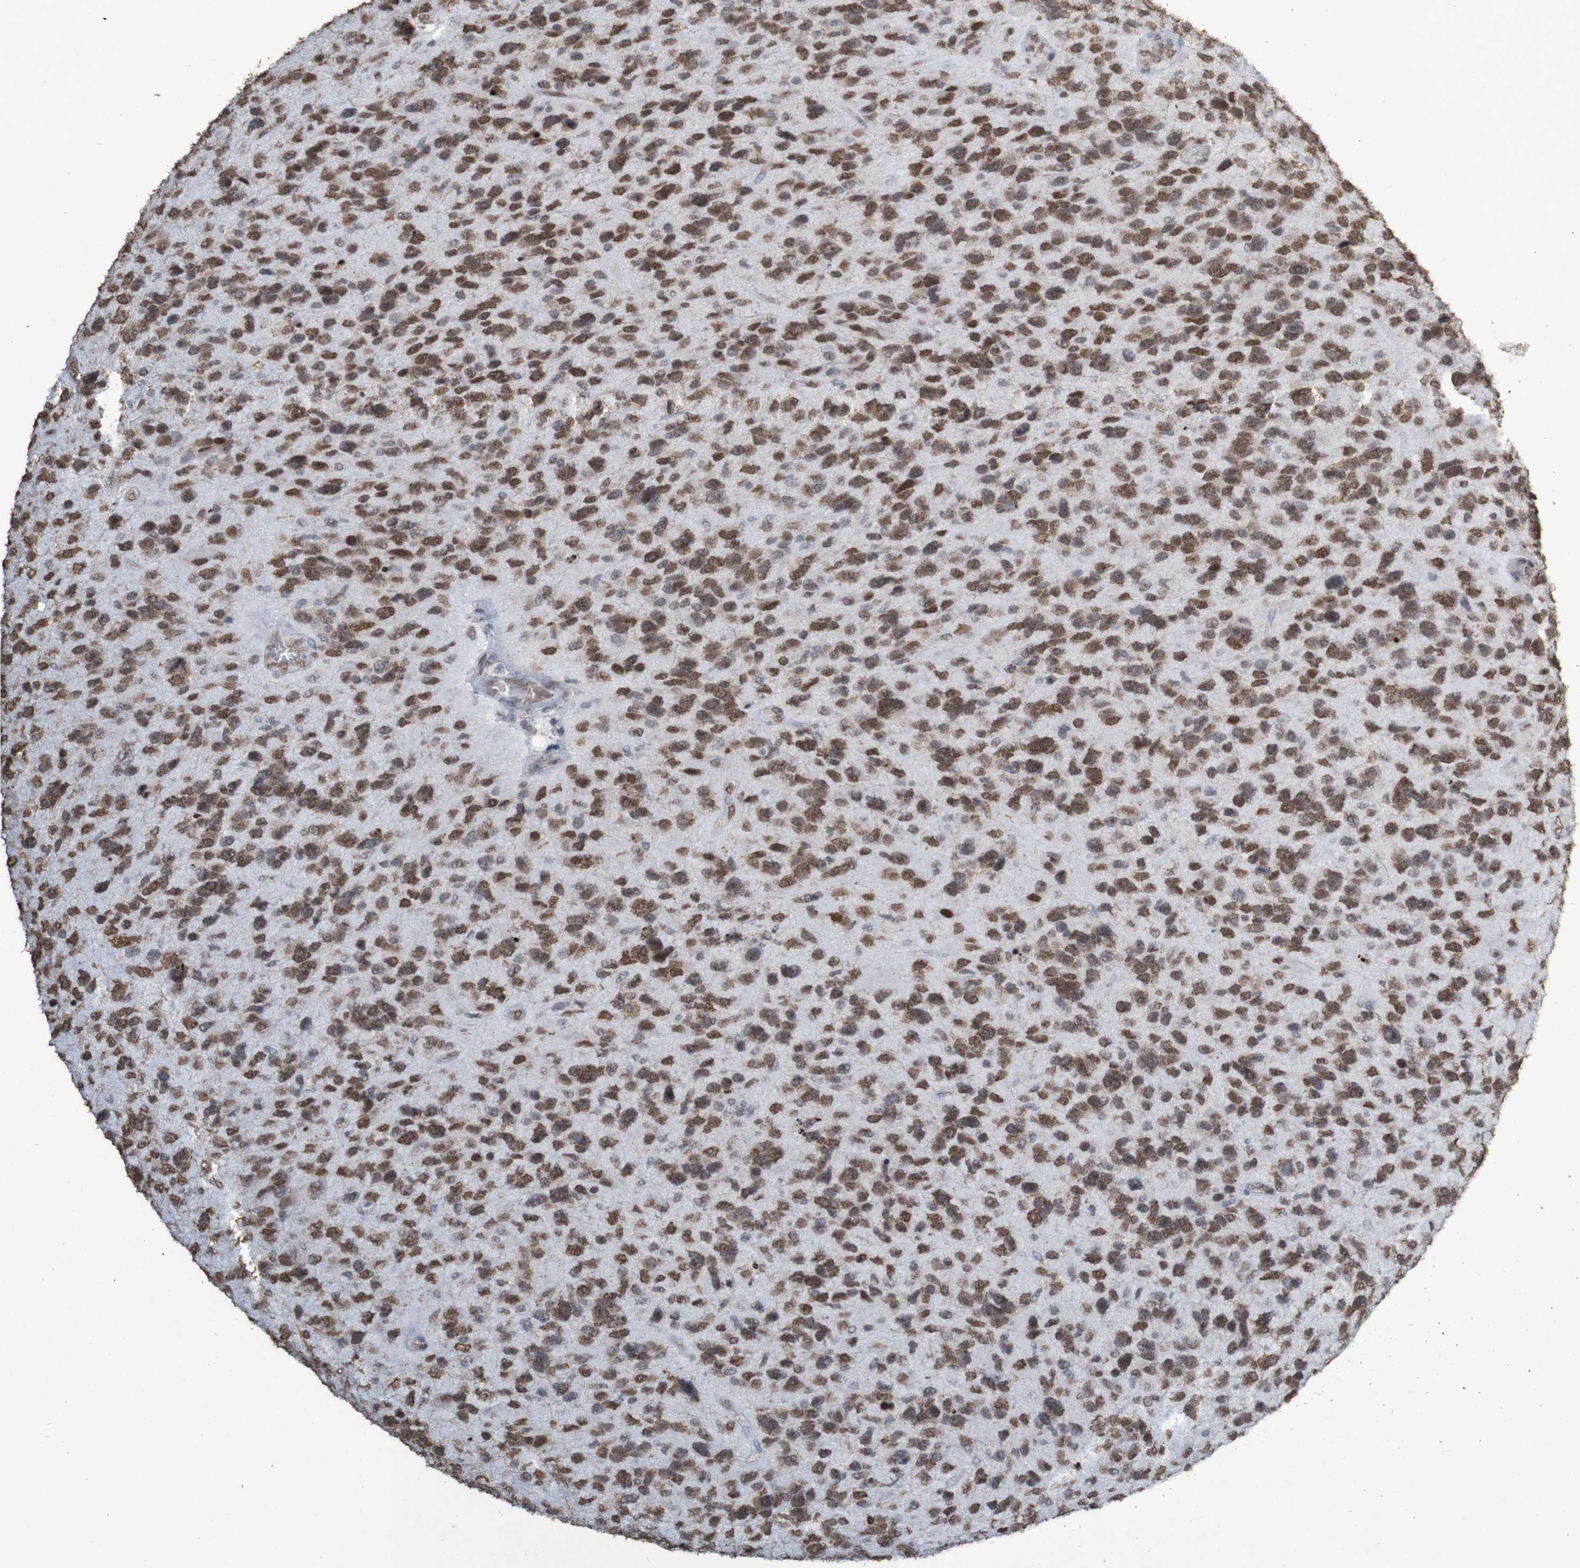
{"staining": {"intensity": "moderate", "quantity": ">75%", "location": "nuclear"}, "tissue": "glioma", "cell_type": "Tumor cells", "image_type": "cancer", "snomed": [{"axis": "morphology", "description": "Glioma, malignant, High grade"}, {"axis": "topography", "description": "Brain"}], "caption": "Immunohistochemistry (DAB) staining of human glioma exhibits moderate nuclear protein expression in about >75% of tumor cells.", "gene": "GFI1", "patient": {"sex": "female", "age": 58}}